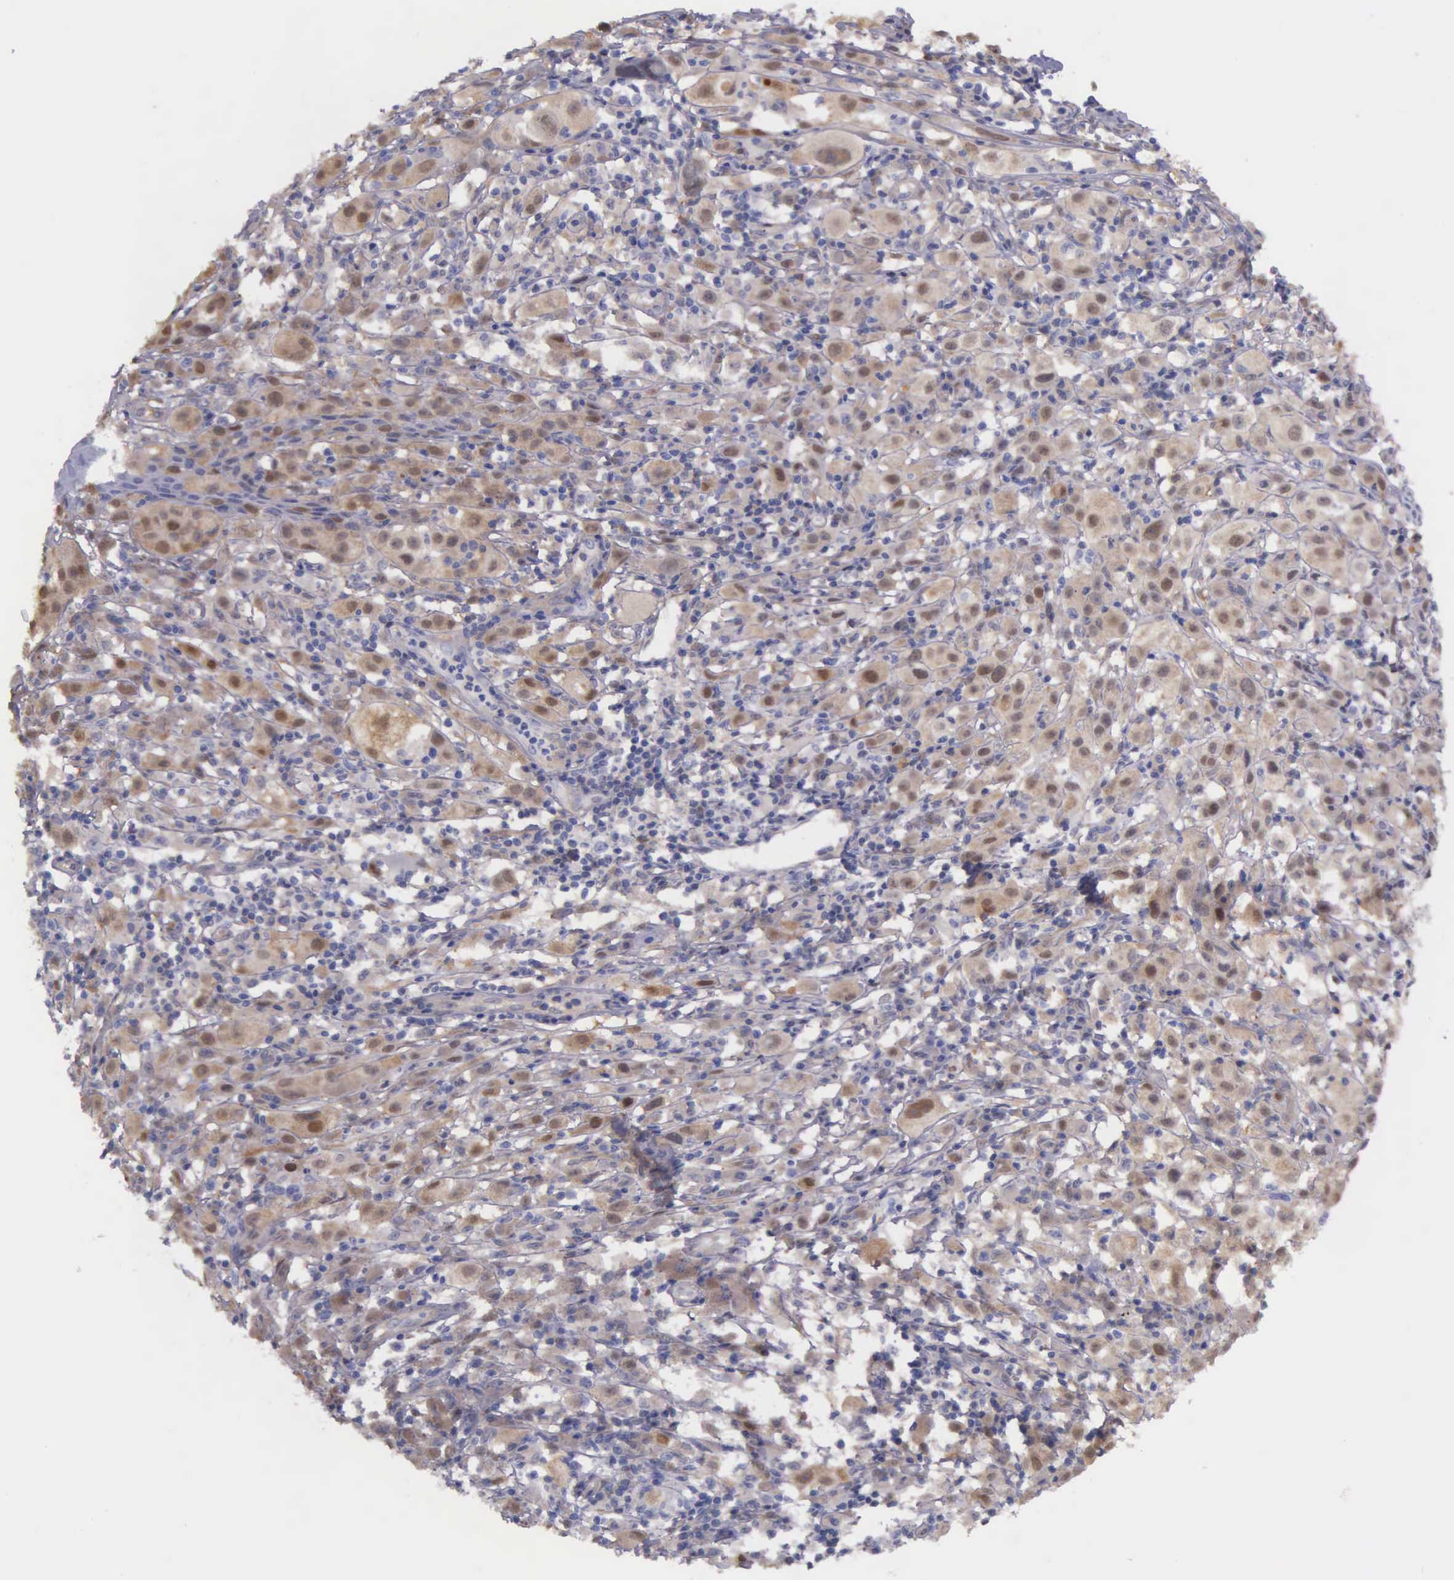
{"staining": {"intensity": "weak", "quantity": "25%-75%", "location": "cytoplasmic/membranous,nuclear"}, "tissue": "melanoma", "cell_type": "Tumor cells", "image_type": "cancer", "snomed": [{"axis": "morphology", "description": "Malignant melanoma, NOS"}, {"axis": "topography", "description": "Skin"}], "caption": "Immunohistochemistry of malignant melanoma reveals low levels of weak cytoplasmic/membranous and nuclear positivity in about 25%-75% of tumor cells.", "gene": "GSTT2", "patient": {"sex": "female", "age": 52}}